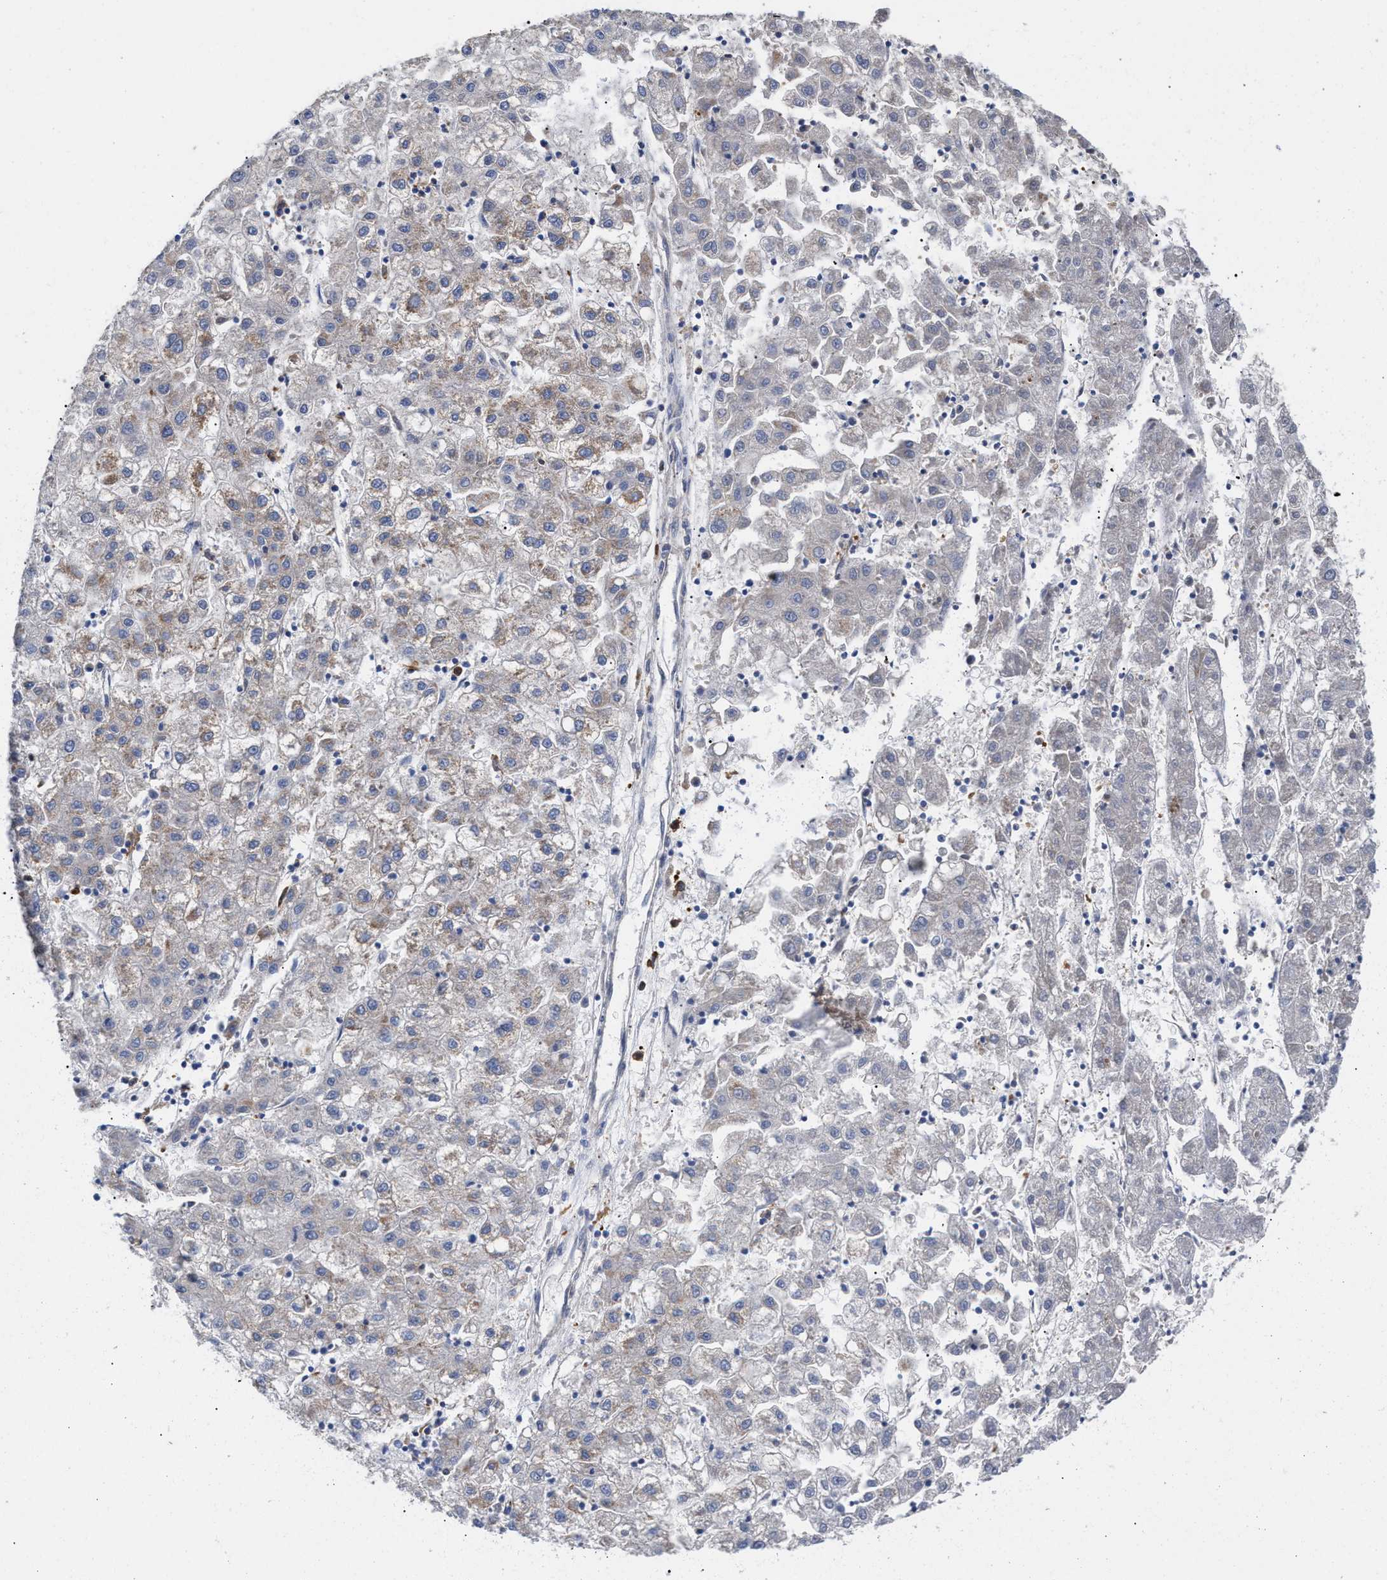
{"staining": {"intensity": "negative", "quantity": "none", "location": "none"}, "tissue": "liver cancer", "cell_type": "Tumor cells", "image_type": "cancer", "snomed": [{"axis": "morphology", "description": "Carcinoma, Hepatocellular, NOS"}, {"axis": "topography", "description": "Liver"}], "caption": "A photomicrograph of human hepatocellular carcinoma (liver) is negative for staining in tumor cells.", "gene": "HS3ST5", "patient": {"sex": "male", "age": 72}}